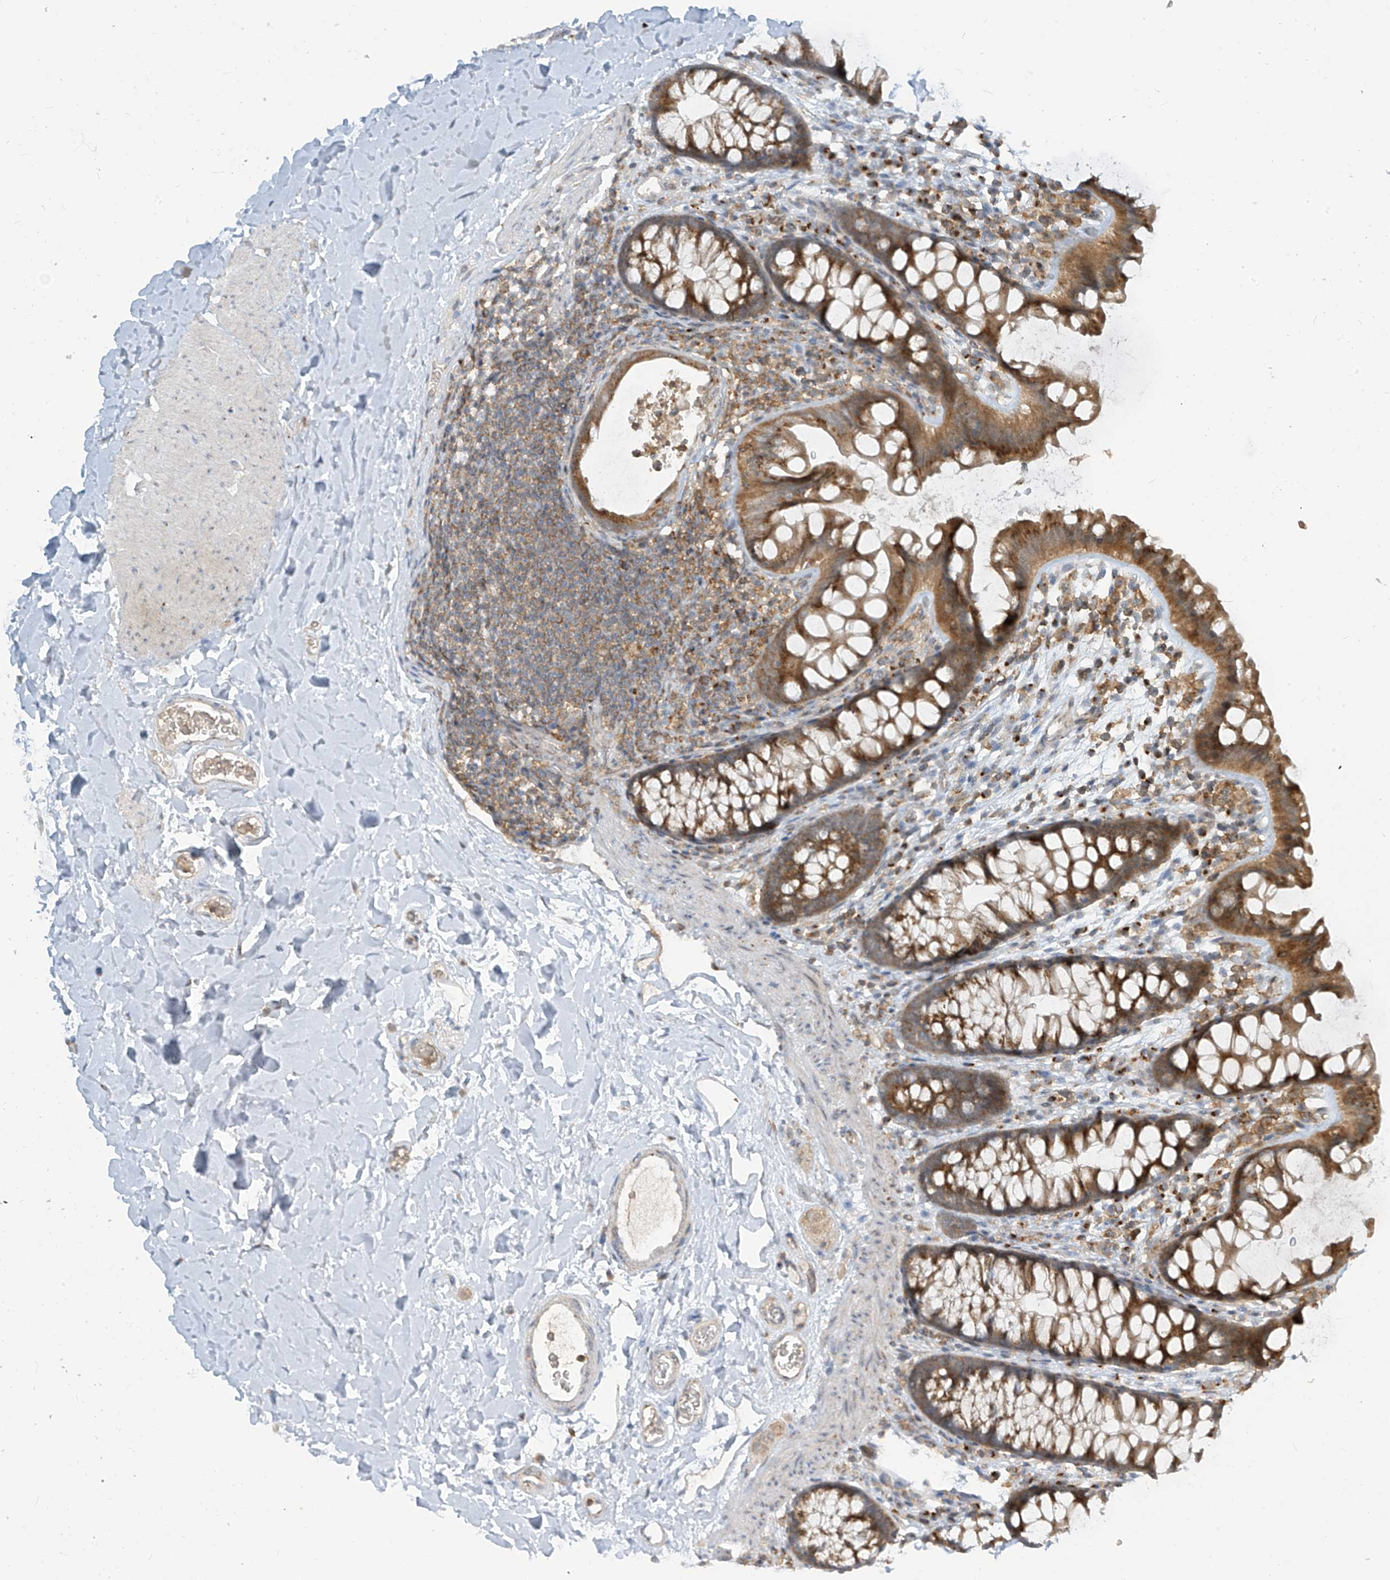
{"staining": {"intensity": "weak", "quantity": ">75%", "location": "cytoplasmic/membranous"}, "tissue": "colon", "cell_type": "Endothelial cells", "image_type": "normal", "snomed": [{"axis": "morphology", "description": "Normal tissue, NOS"}, {"axis": "topography", "description": "Colon"}], "caption": "The immunohistochemical stain labels weak cytoplasmic/membranous staining in endothelial cells of unremarkable colon.", "gene": "PARVG", "patient": {"sex": "female", "age": 62}}